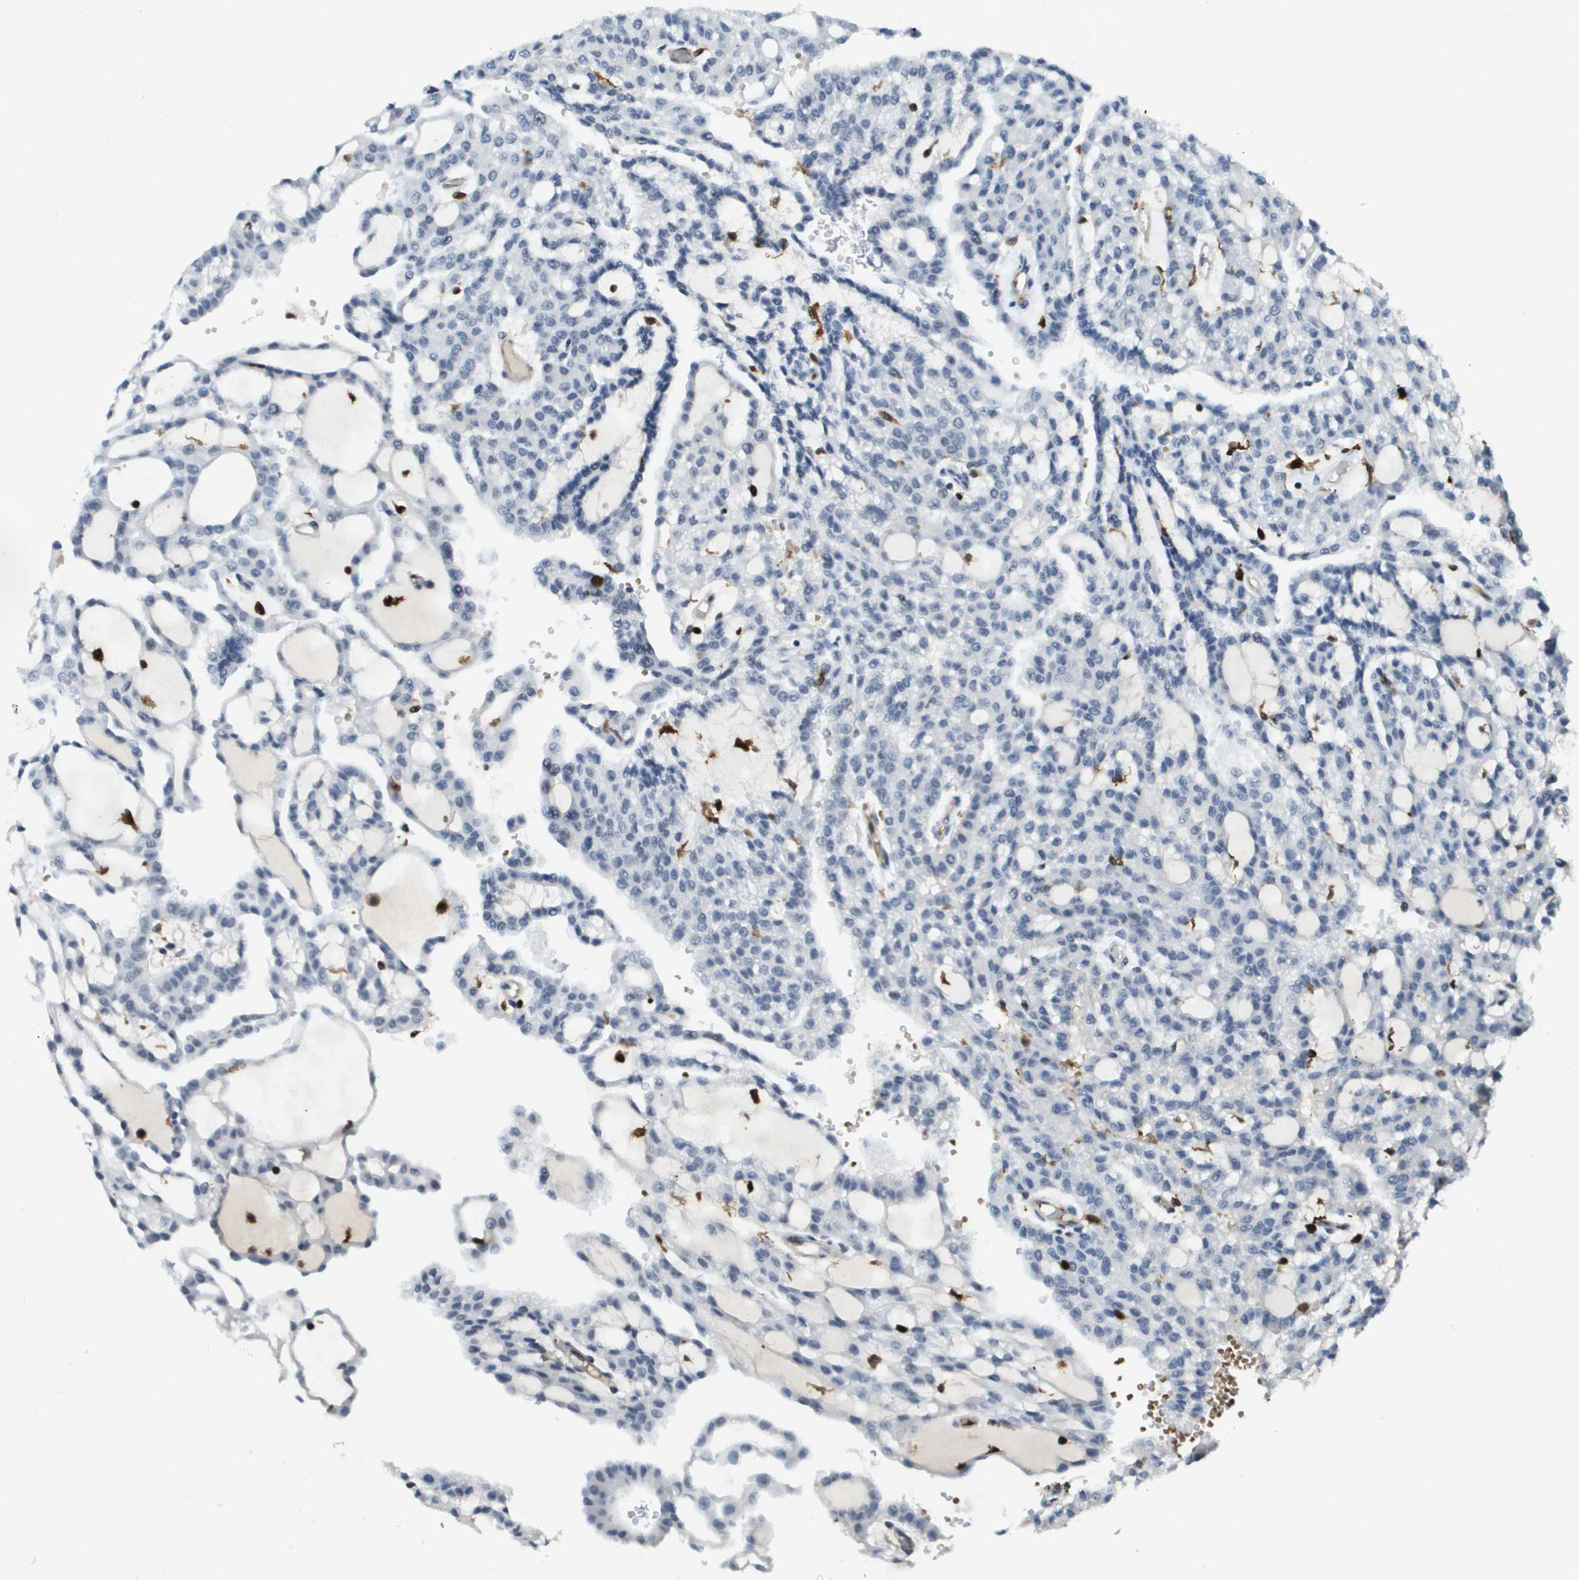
{"staining": {"intensity": "negative", "quantity": "none", "location": "none"}, "tissue": "renal cancer", "cell_type": "Tumor cells", "image_type": "cancer", "snomed": [{"axis": "morphology", "description": "Adenocarcinoma, NOS"}, {"axis": "topography", "description": "Kidney"}], "caption": "This is an IHC photomicrograph of human renal cancer (adenocarcinoma). There is no staining in tumor cells.", "gene": "EP400", "patient": {"sex": "male", "age": 63}}